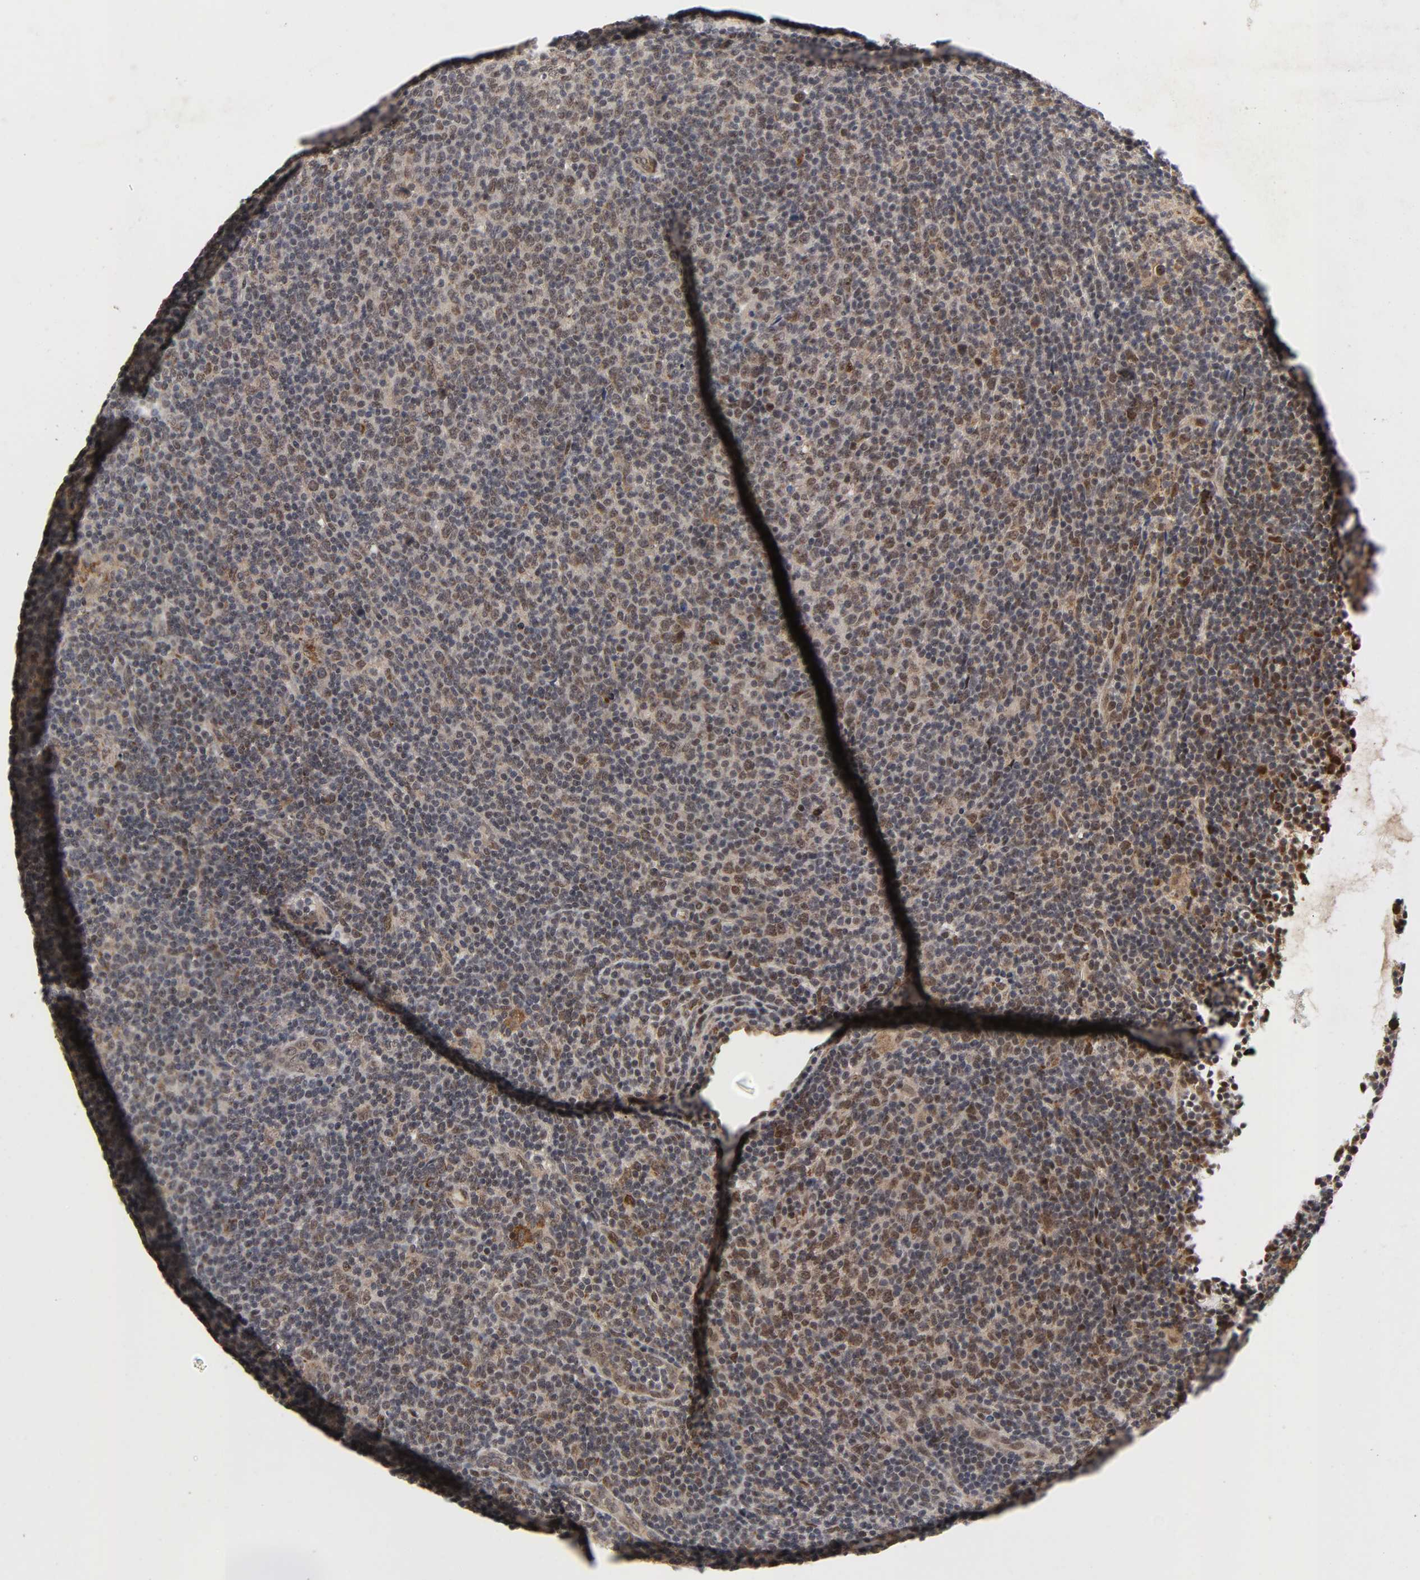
{"staining": {"intensity": "moderate", "quantity": ">75%", "location": "nuclear"}, "tissue": "lymphoma", "cell_type": "Tumor cells", "image_type": "cancer", "snomed": [{"axis": "morphology", "description": "Malignant lymphoma, non-Hodgkin's type, Low grade"}, {"axis": "topography", "description": "Lymph node"}], "caption": "Protein staining of low-grade malignant lymphoma, non-Hodgkin's type tissue reveals moderate nuclear expression in about >75% of tumor cells.", "gene": "ZKSCAN8", "patient": {"sex": "male", "age": 70}}